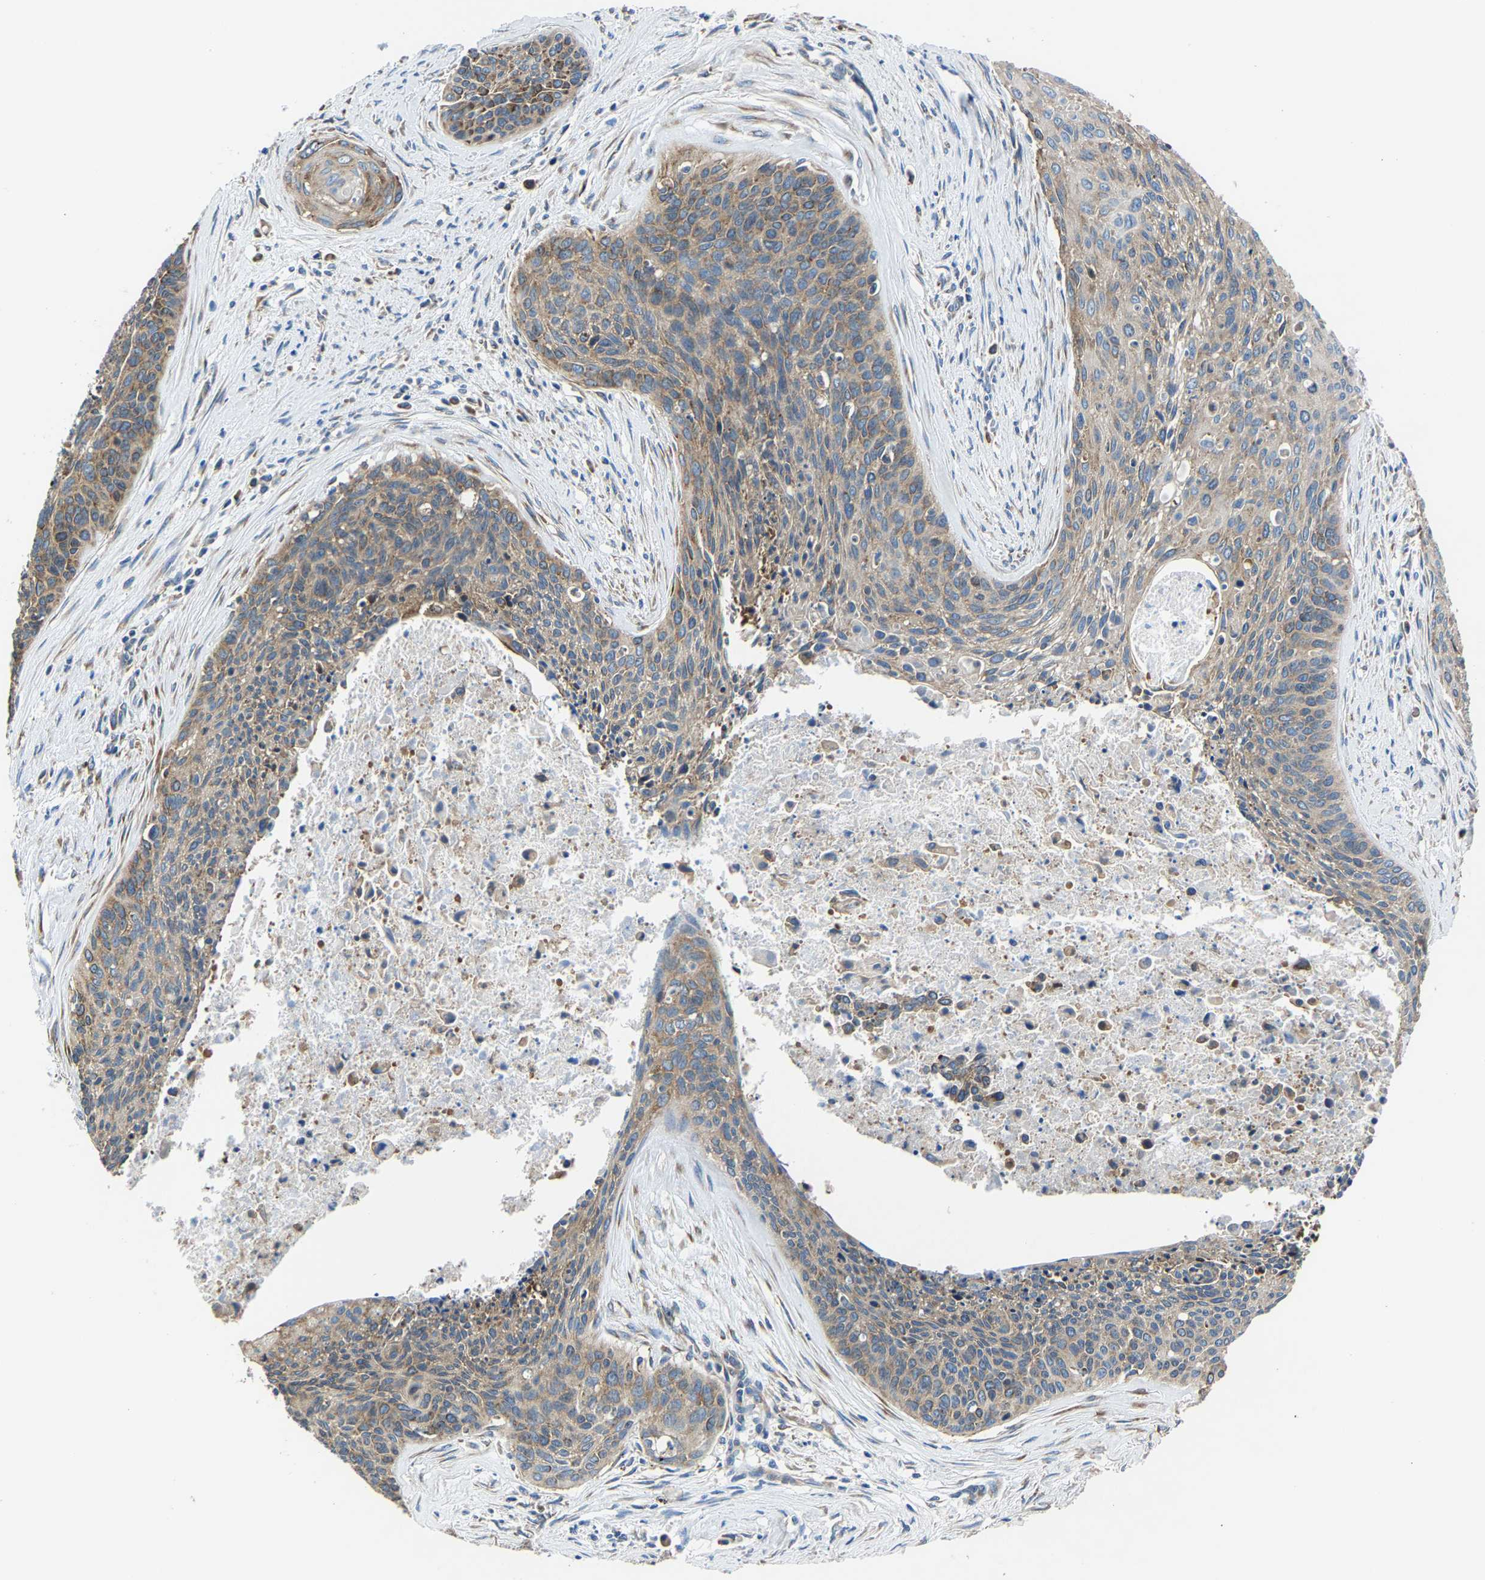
{"staining": {"intensity": "moderate", "quantity": ">75%", "location": "cytoplasmic/membranous"}, "tissue": "cervical cancer", "cell_type": "Tumor cells", "image_type": "cancer", "snomed": [{"axis": "morphology", "description": "Squamous cell carcinoma, NOS"}, {"axis": "topography", "description": "Cervix"}], "caption": "Squamous cell carcinoma (cervical) stained with a brown dye demonstrates moderate cytoplasmic/membranous positive expression in approximately >75% of tumor cells.", "gene": "G3BP2", "patient": {"sex": "female", "age": 55}}